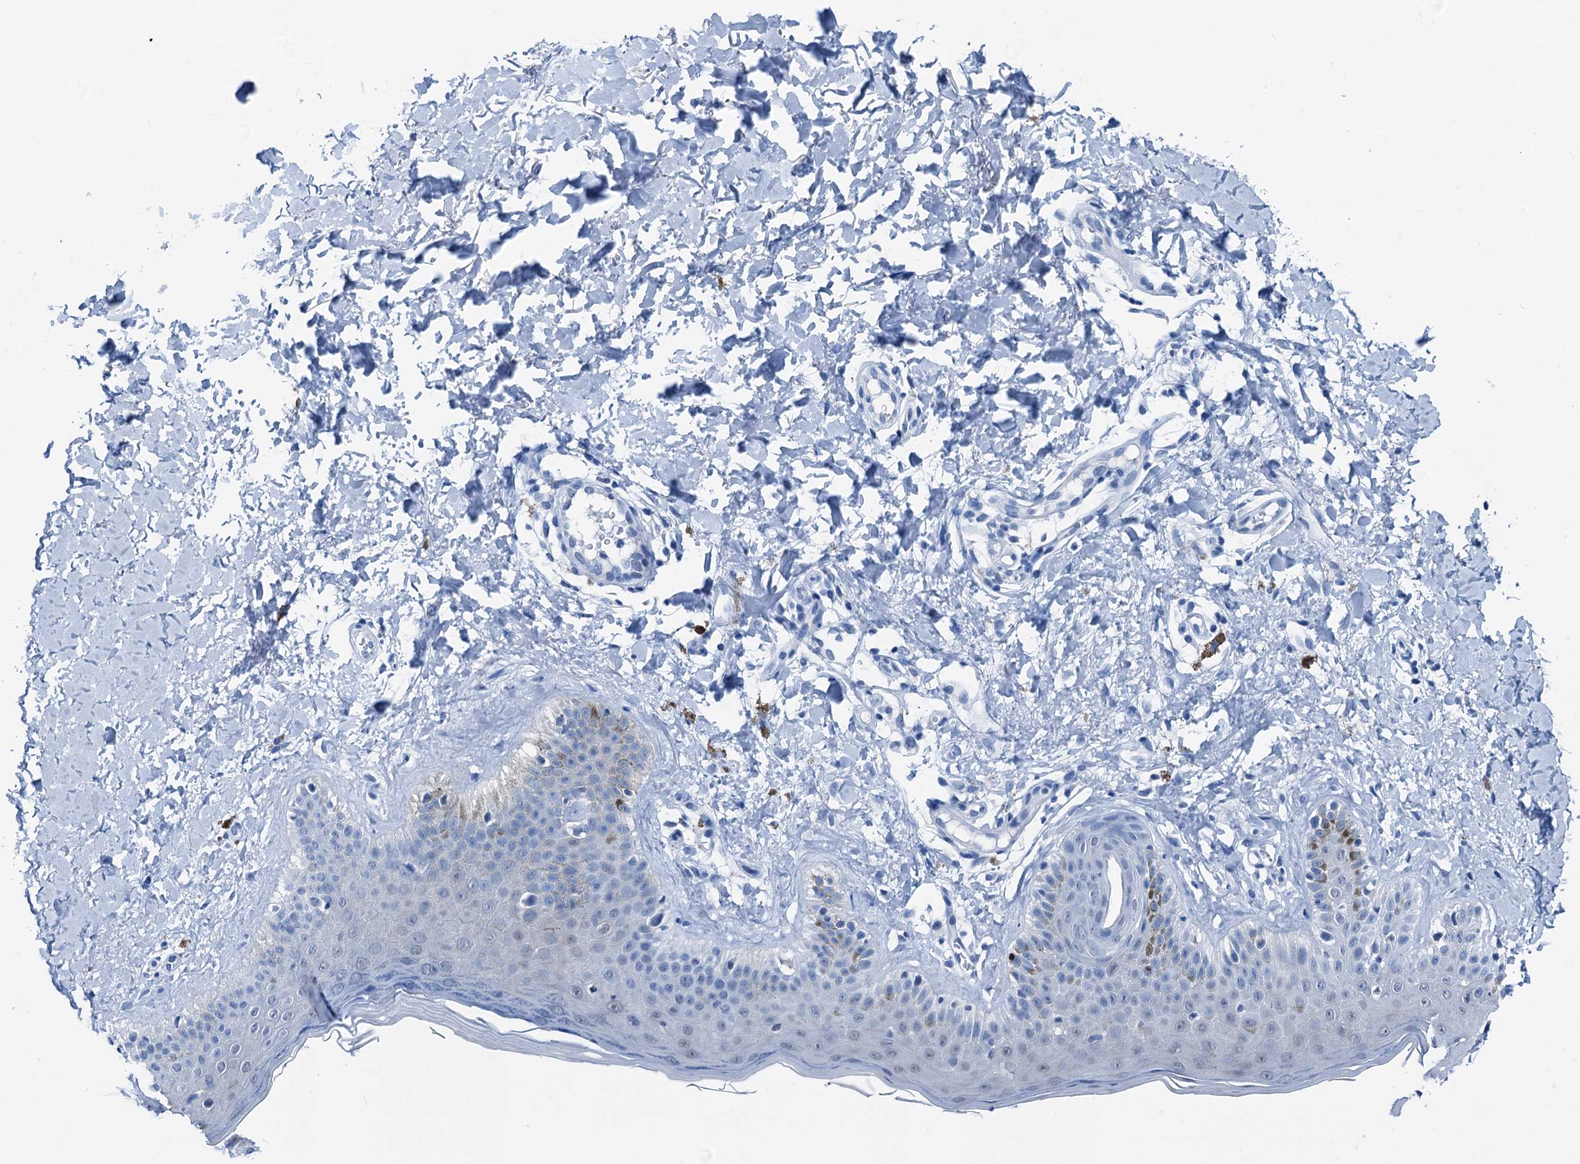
{"staining": {"intensity": "negative", "quantity": "none", "location": "none"}, "tissue": "skin", "cell_type": "Fibroblasts", "image_type": "normal", "snomed": [{"axis": "morphology", "description": "Normal tissue, NOS"}, {"axis": "topography", "description": "Skin"}], "caption": "Immunohistochemistry (IHC) of benign skin displays no expression in fibroblasts.", "gene": "CBLN3", "patient": {"sex": "male", "age": 52}}